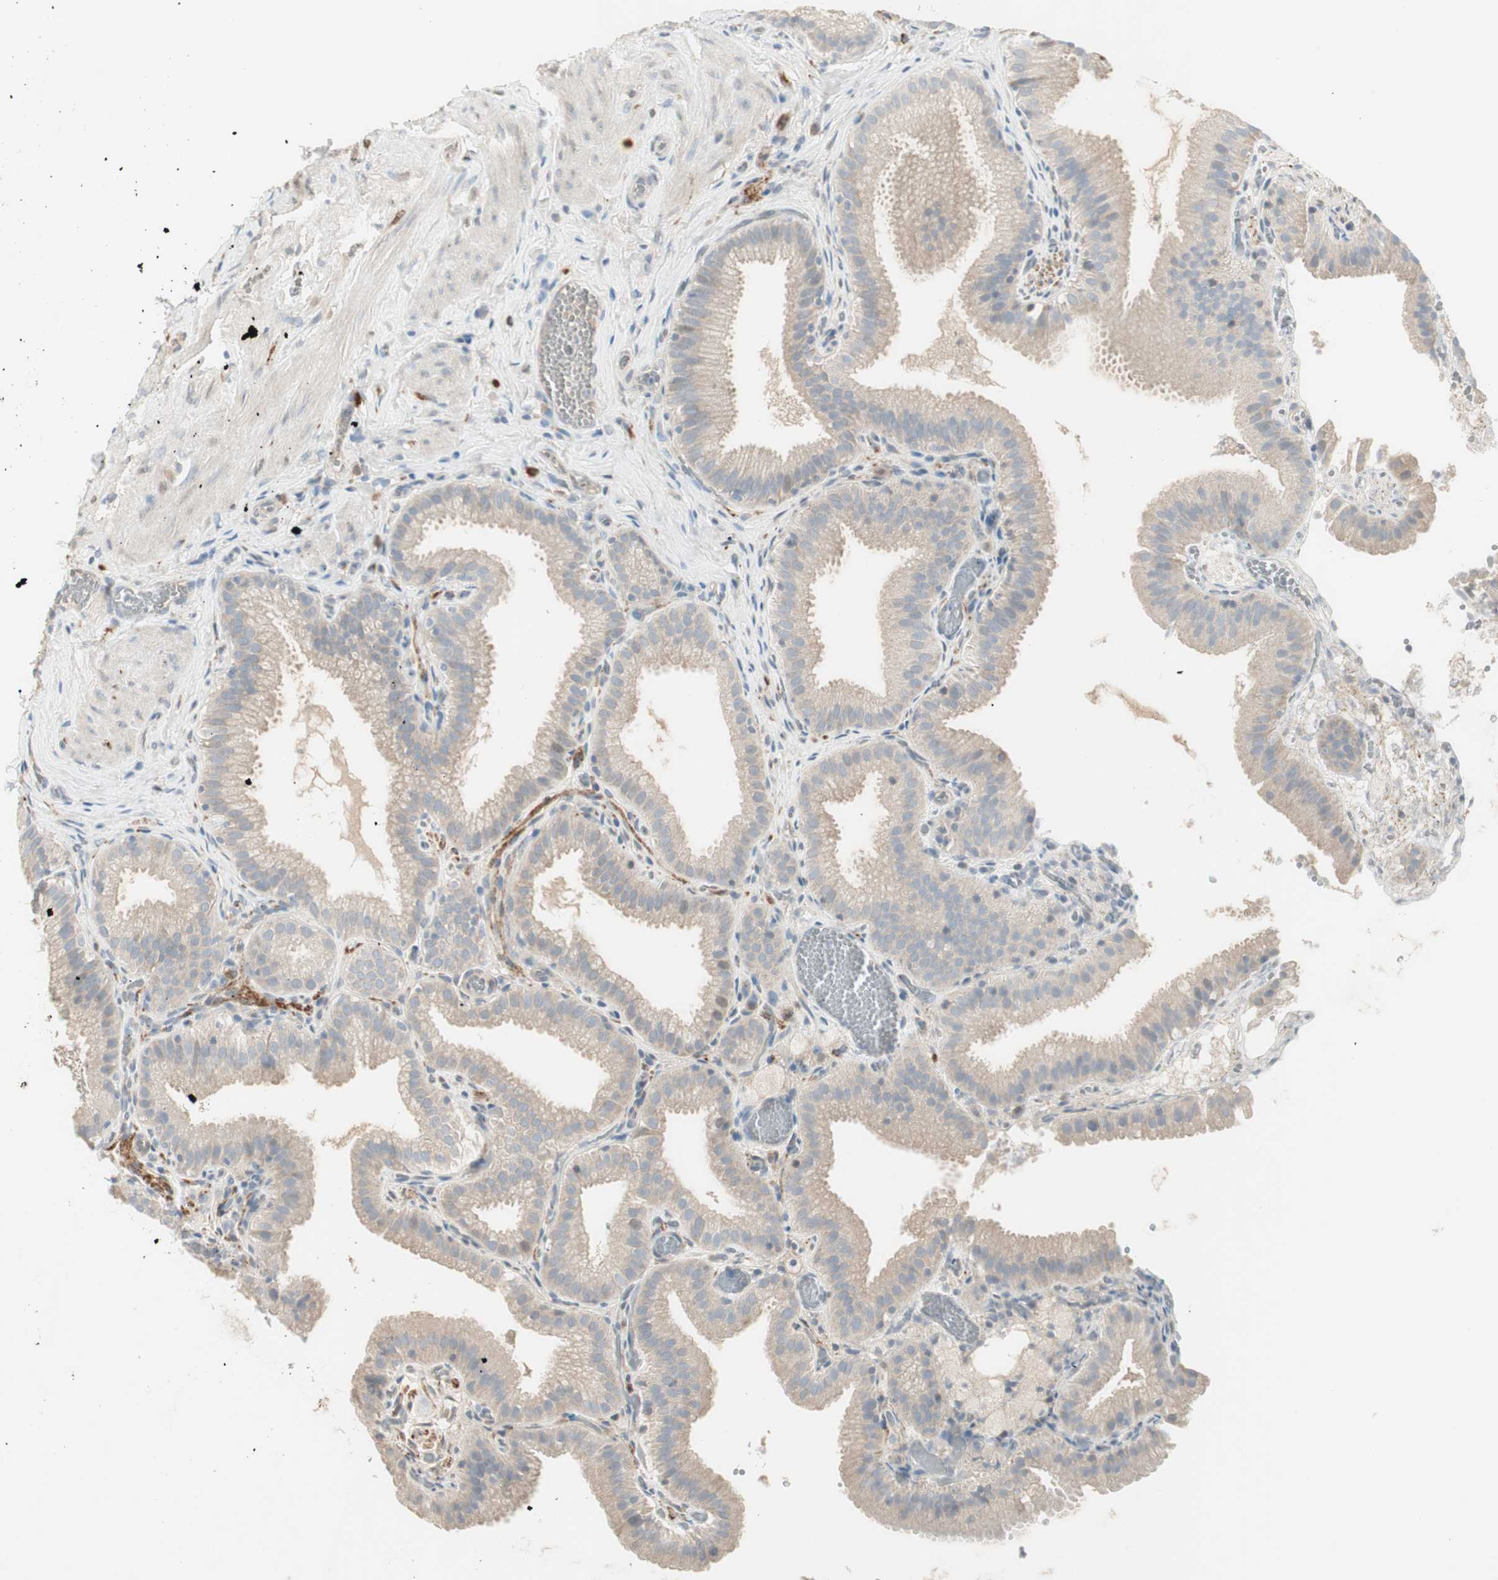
{"staining": {"intensity": "weak", "quantity": ">75%", "location": "cytoplasmic/membranous"}, "tissue": "gallbladder", "cell_type": "Glandular cells", "image_type": "normal", "snomed": [{"axis": "morphology", "description": "Normal tissue, NOS"}, {"axis": "topography", "description": "Gallbladder"}], "caption": "IHC (DAB (3,3'-diaminobenzidine)) staining of unremarkable gallbladder shows weak cytoplasmic/membranous protein expression in about >75% of glandular cells.", "gene": "MAPRE3", "patient": {"sex": "male", "age": 54}}